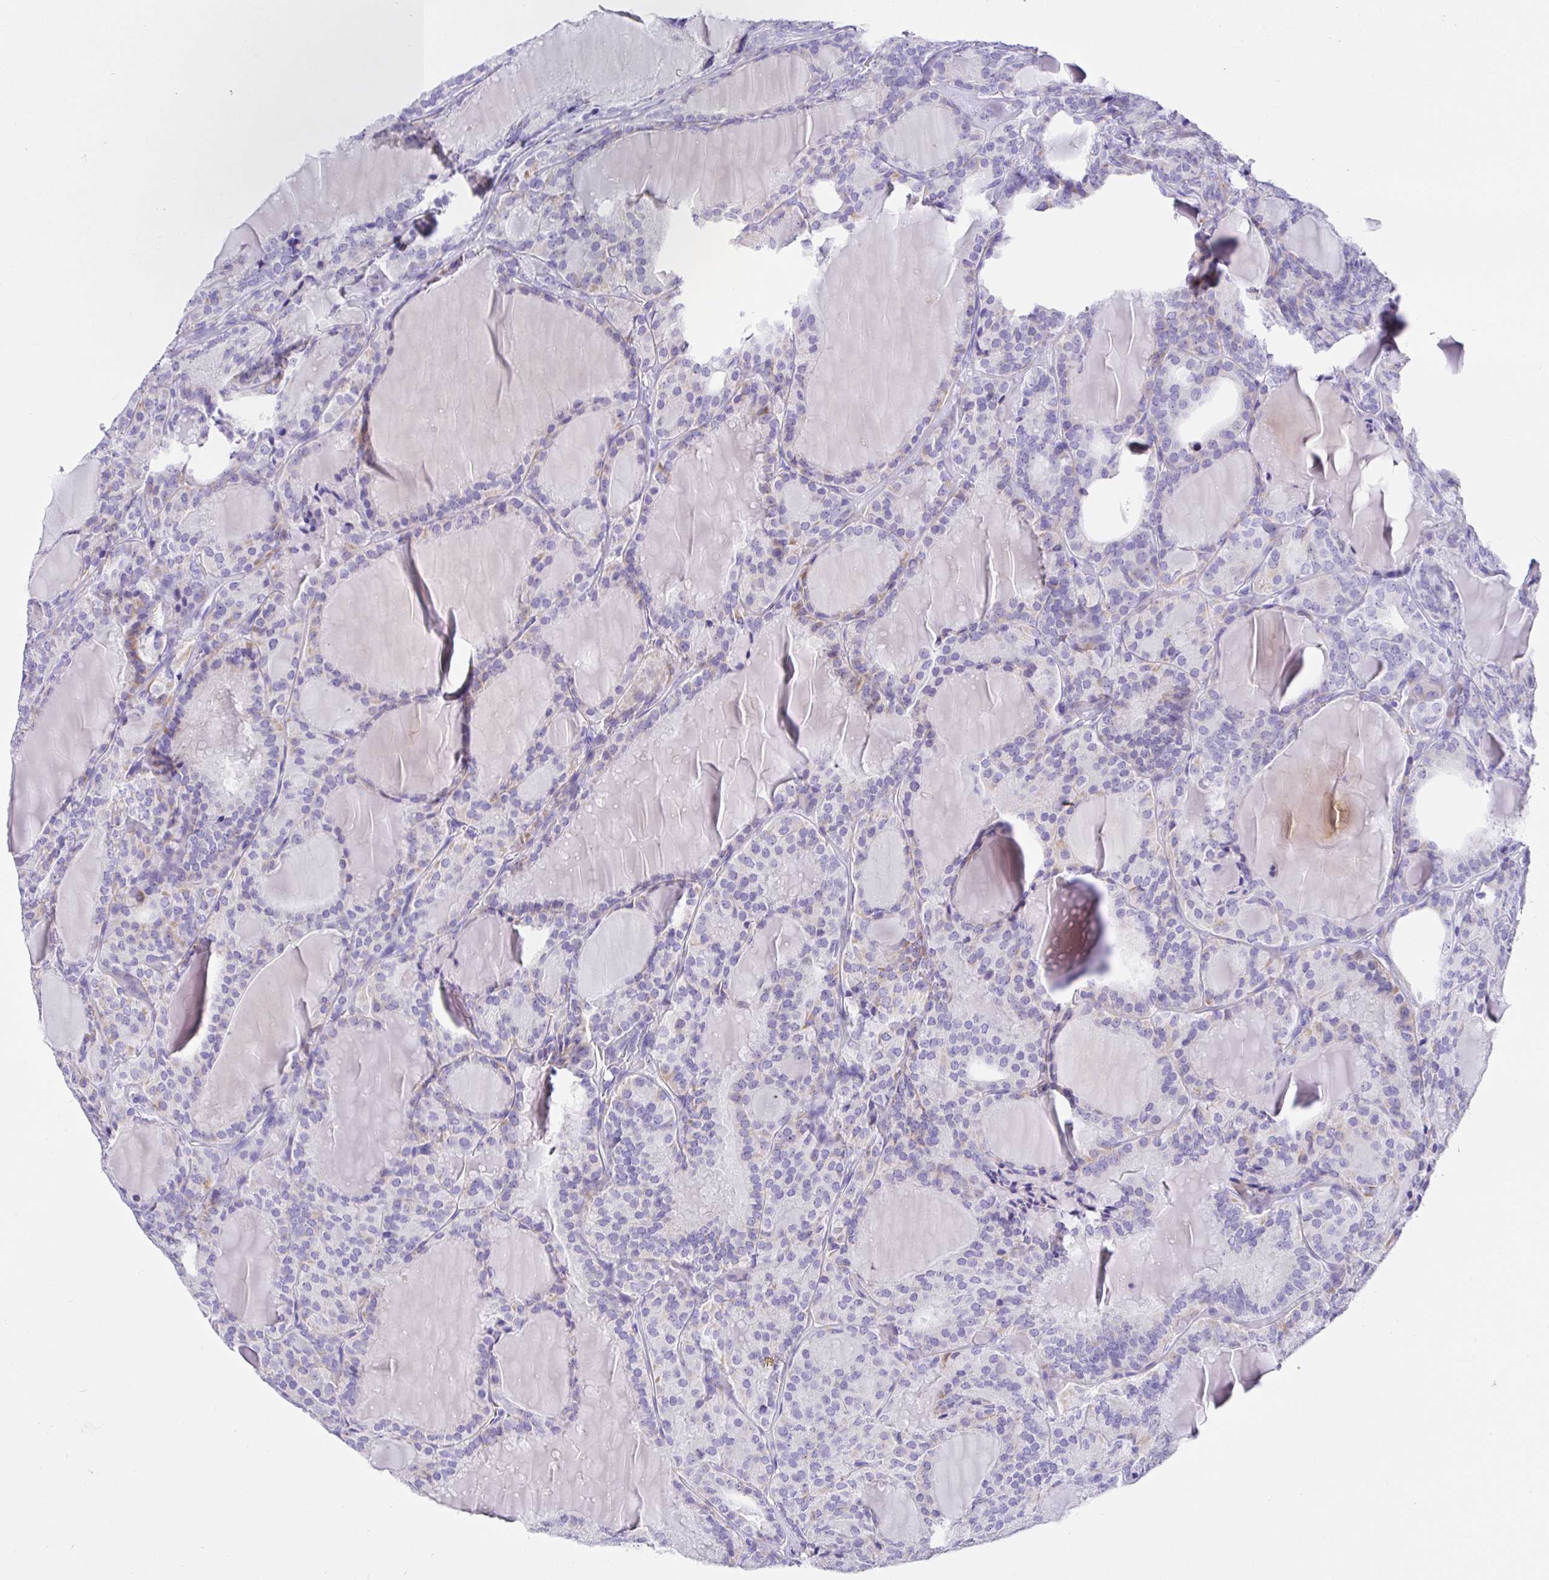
{"staining": {"intensity": "negative", "quantity": "none", "location": "none"}, "tissue": "thyroid cancer", "cell_type": "Tumor cells", "image_type": "cancer", "snomed": [{"axis": "morphology", "description": "Follicular adenoma carcinoma, NOS"}, {"axis": "topography", "description": "Thyroid gland"}], "caption": "This is an IHC histopathology image of human thyroid cancer. There is no positivity in tumor cells.", "gene": "PRAMEF19", "patient": {"sex": "male", "age": 74}}